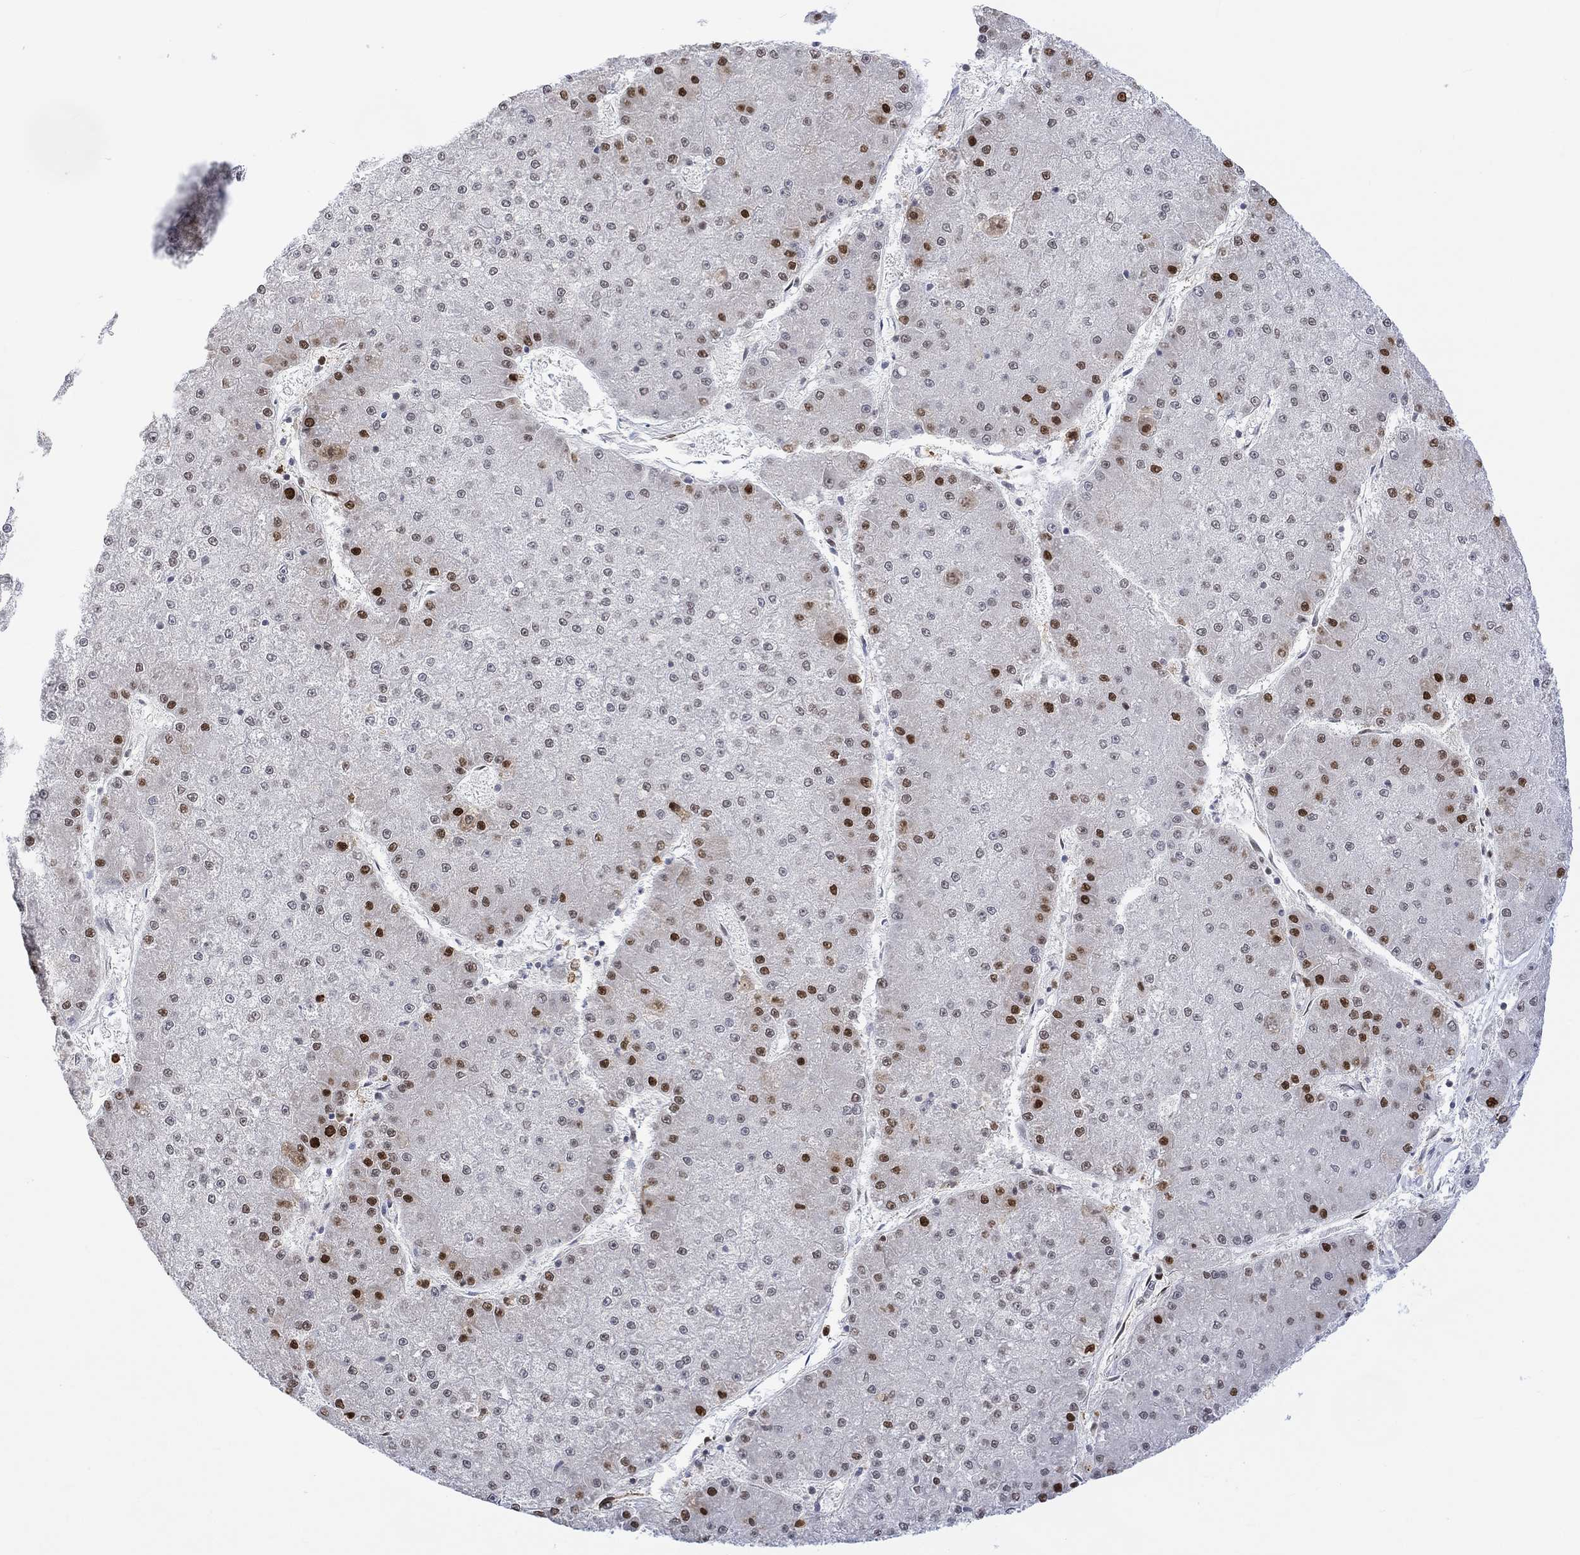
{"staining": {"intensity": "strong", "quantity": "<25%", "location": "nuclear"}, "tissue": "liver cancer", "cell_type": "Tumor cells", "image_type": "cancer", "snomed": [{"axis": "morphology", "description": "Carcinoma, Hepatocellular, NOS"}, {"axis": "topography", "description": "Liver"}], "caption": "A medium amount of strong nuclear positivity is identified in about <25% of tumor cells in hepatocellular carcinoma (liver) tissue.", "gene": "RAD54L2", "patient": {"sex": "male", "age": 73}}